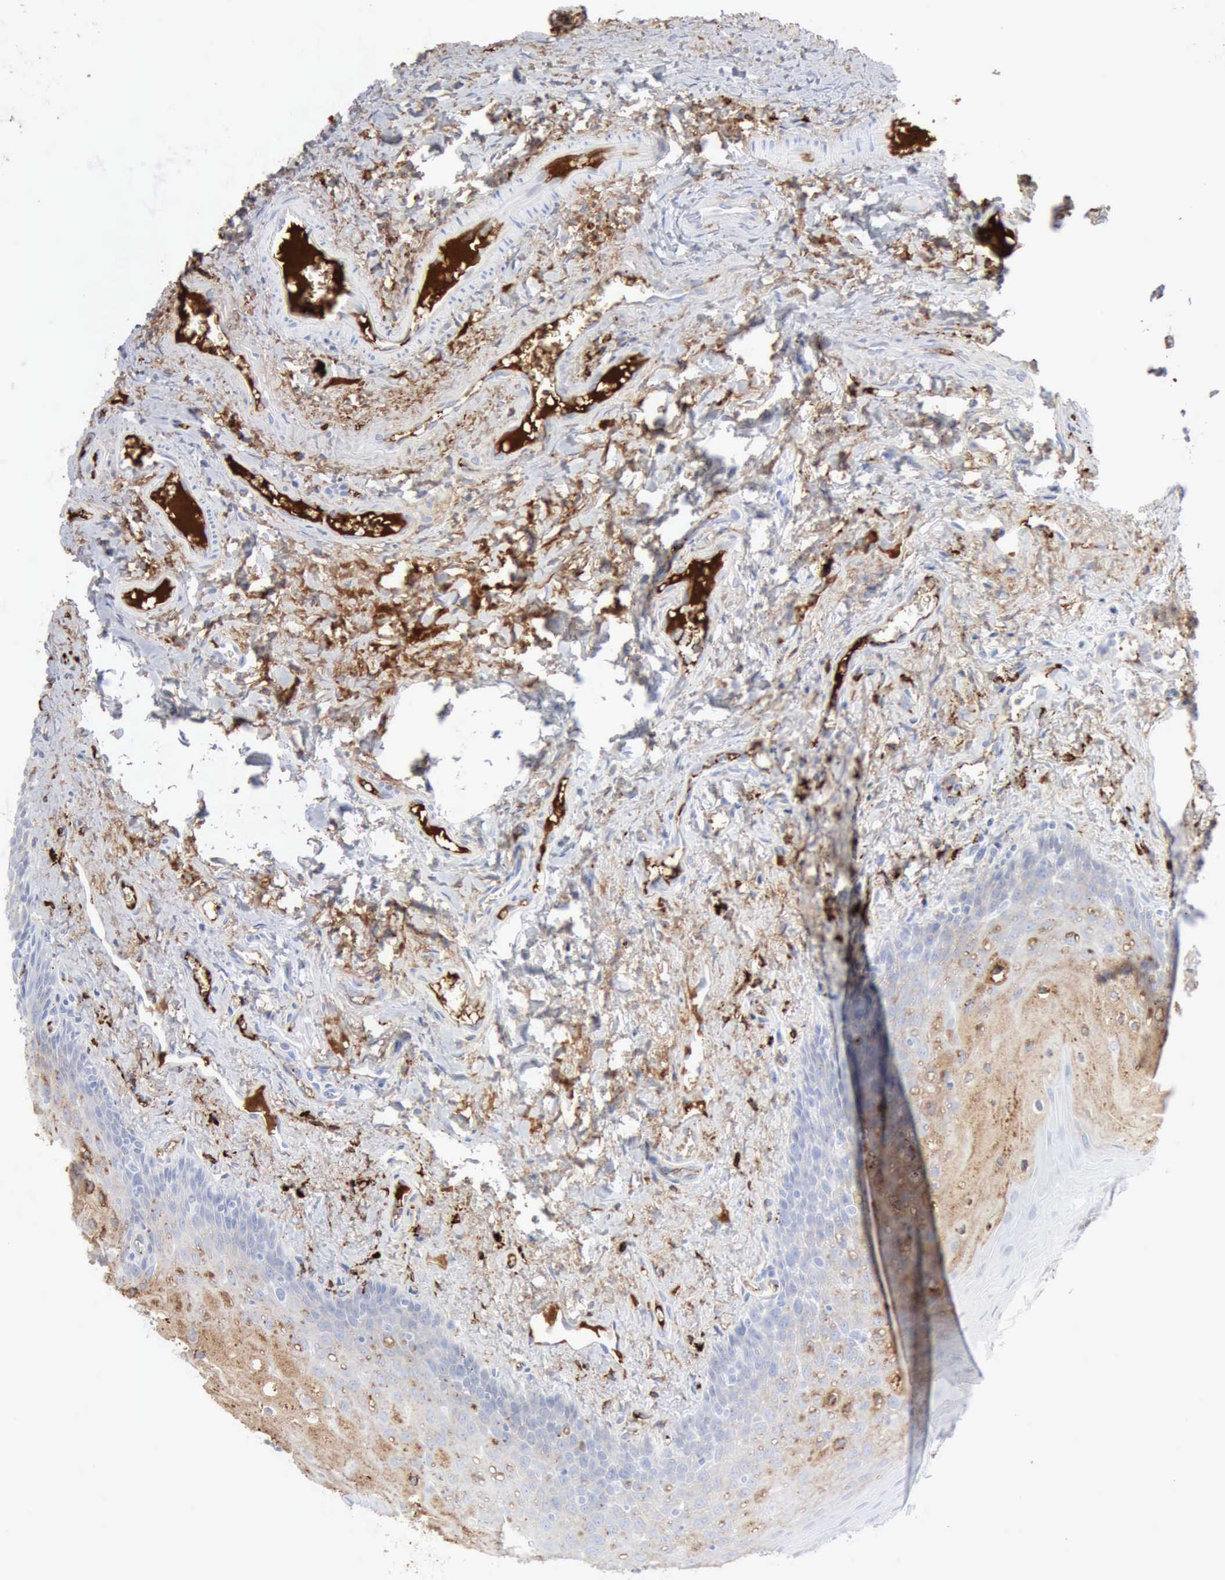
{"staining": {"intensity": "moderate", "quantity": "<25%", "location": "cytoplasmic/membranous"}, "tissue": "oral mucosa", "cell_type": "Squamous epithelial cells", "image_type": "normal", "snomed": [{"axis": "morphology", "description": "Normal tissue, NOS"}, {"axis": "topography", "description": "Oral tissue"}], "caption": "Protein expression analysis of unremarkable human oral mucosa reveals moderate cytoplasmic/membranous staining in approximately <25% of squamous epithelial cells.", "gene": "C4BPA", "patient": {"sex": "male", "age": 20}}